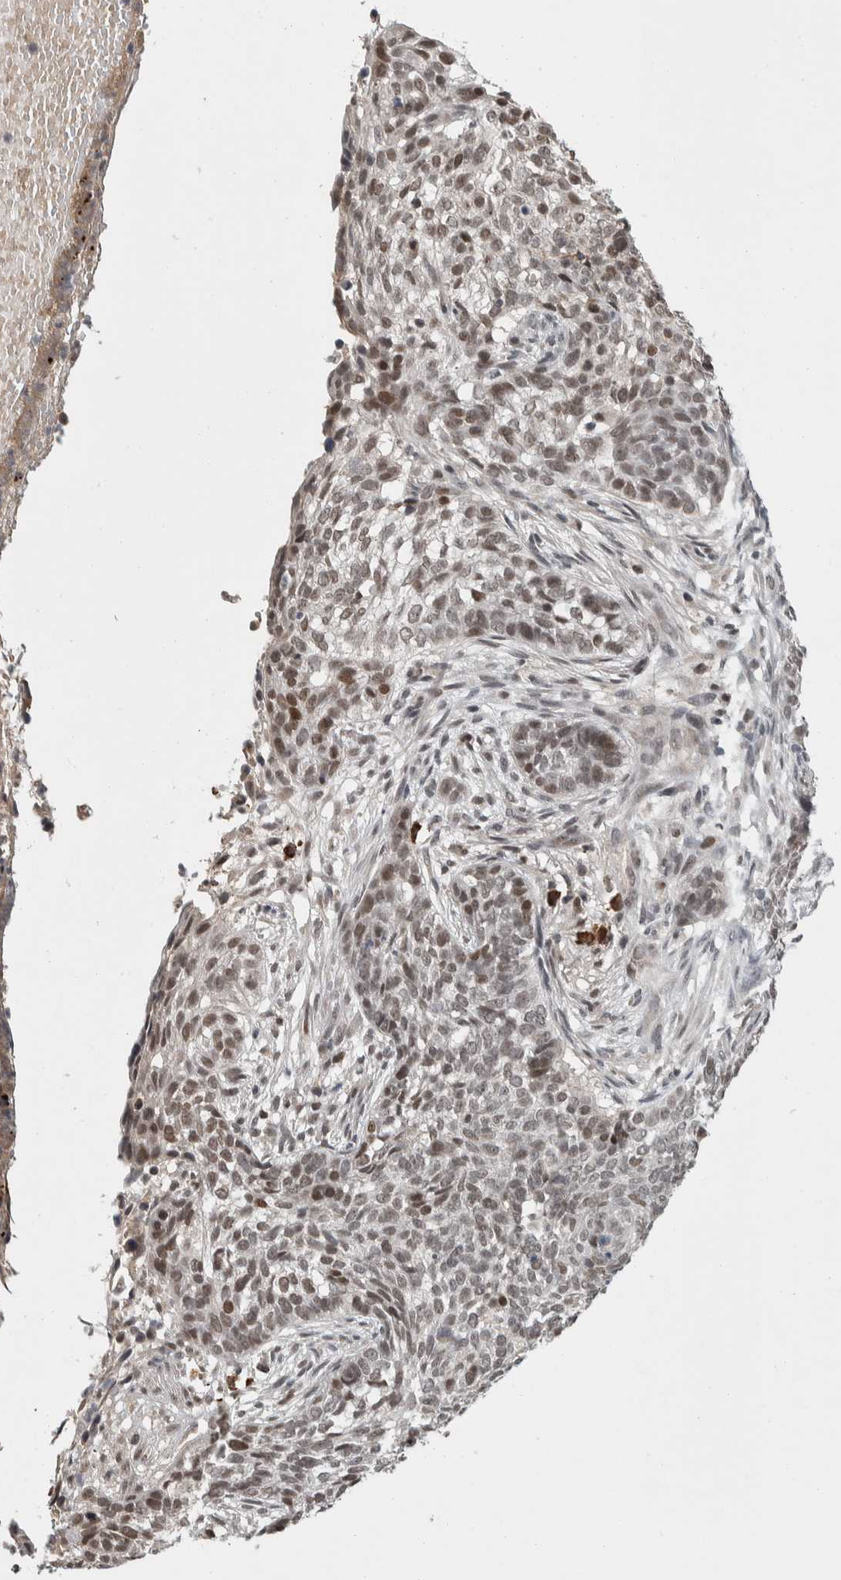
{"staining": {"intensity": "weak", "quantity": "25%-75%", "location": "nuclear"}, "tissue": "skin cancer", "cell_type": "Tumor cells", "image_type": "cancer", "snomed": [{"axis": "morphology", "description": "Basal cell carcinoma"}, {"axis": "topography", "description": "Skin"}], "caption": "IHC image of neoplastic tissue: skin cancer stained using immunohistochemistry (IHC) demonstrates low levels of weak protein expression localized specifically in the nuclear of tumor cells, appearing as a nuclear brown color.", "gene": "ZNF592", "patient": {"sex": "male", "age": 85}}